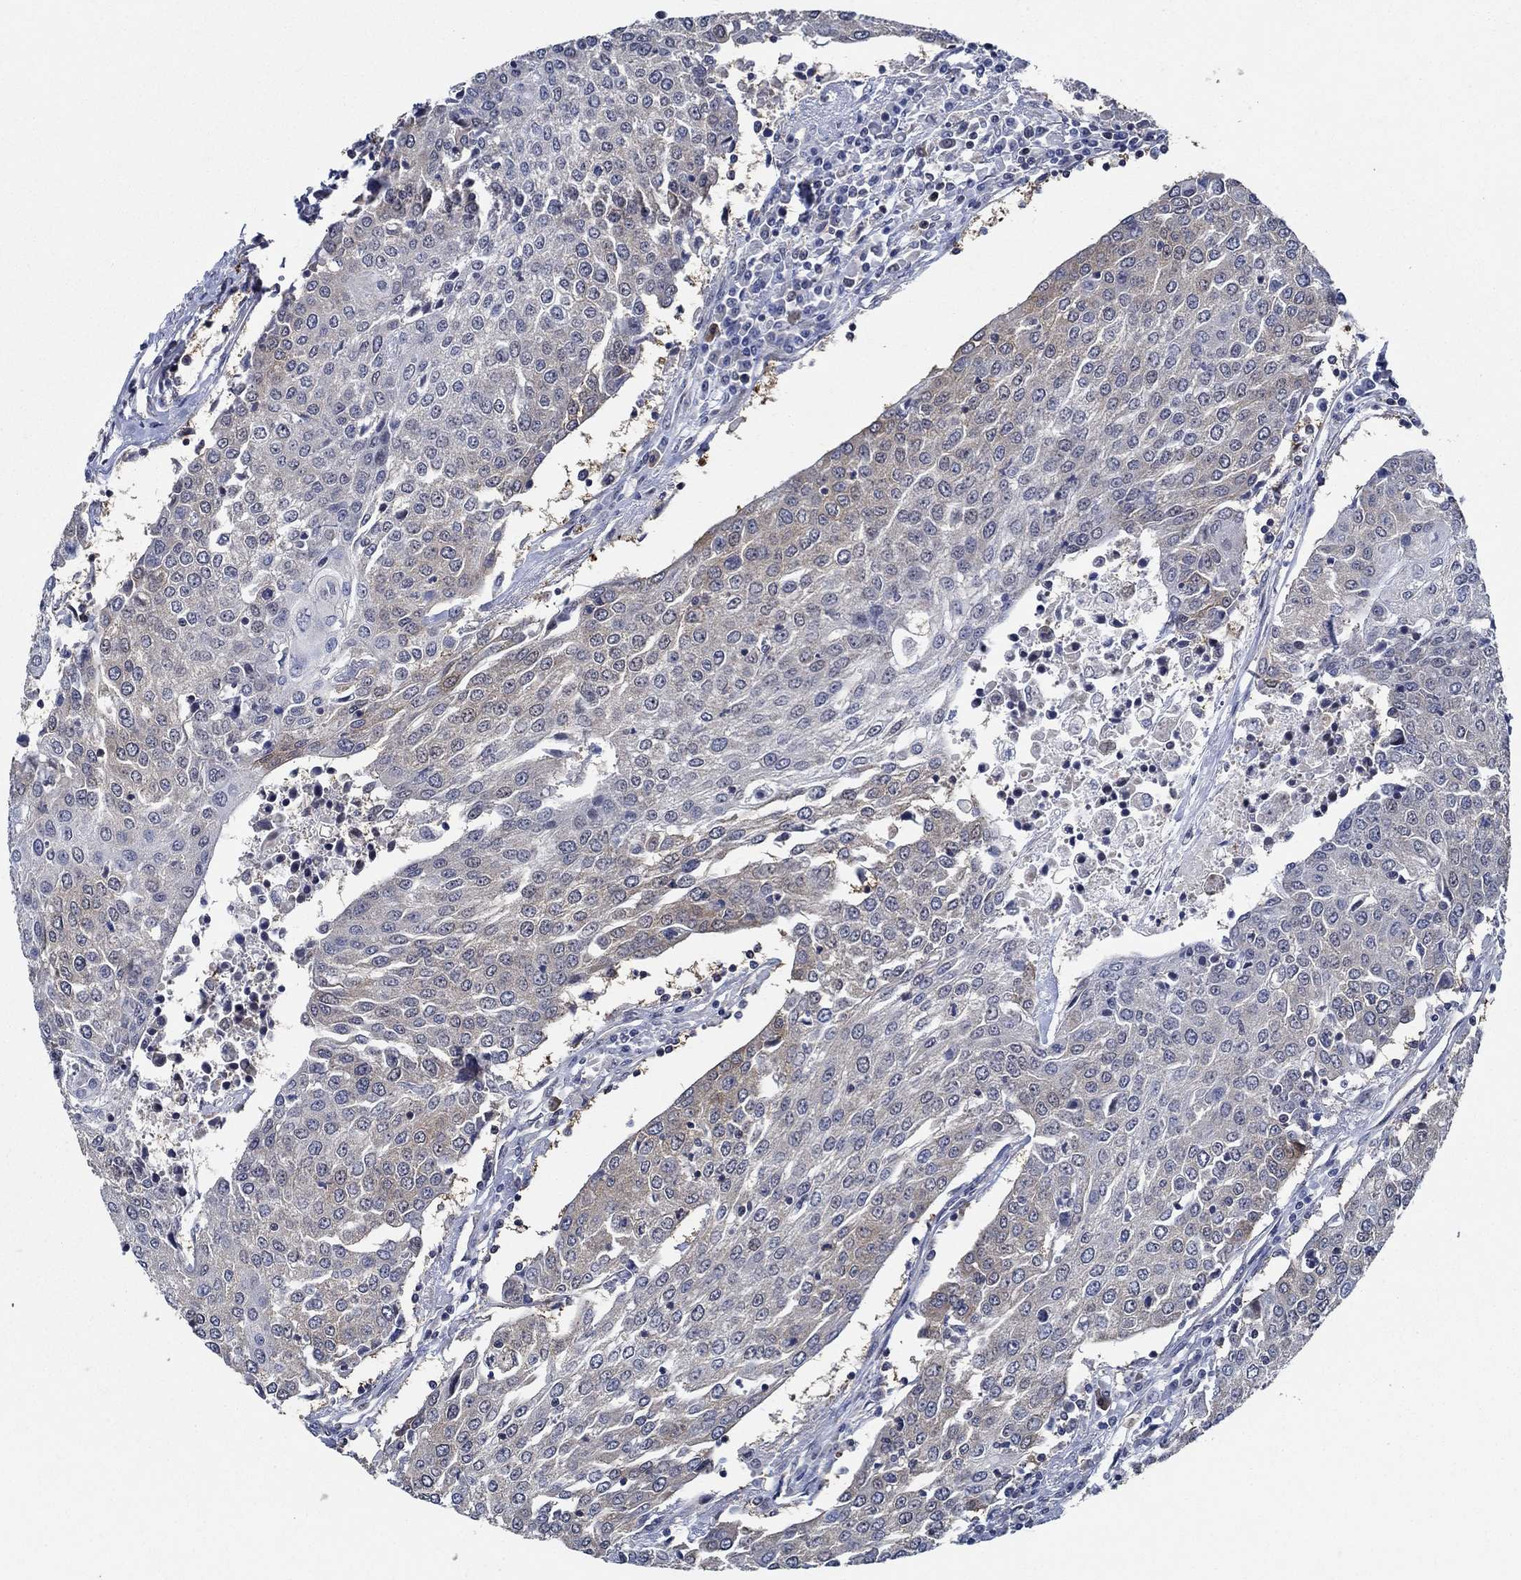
{"staining": {"intensity": "weak", "quantity": "25%-75%", "location": "cytoplasmic/membranous"}, "tissue": "urothelial cancer", "cell_type": "Tumor cells", "image_type": "cancer", "snomed": [{"axis": "morphology", "description": "Urothelial carcinoma, High grade"}, {"axis": "topography", "description": "Urinary bladder"}], "caption": "Urothelial cancer tissue demonstrates weak cytoplasmic/membranous positivity in approximately 25%-75% of tumor cells", "gene": "DACT1", "patient": {"sex": "female", "age": 85}}